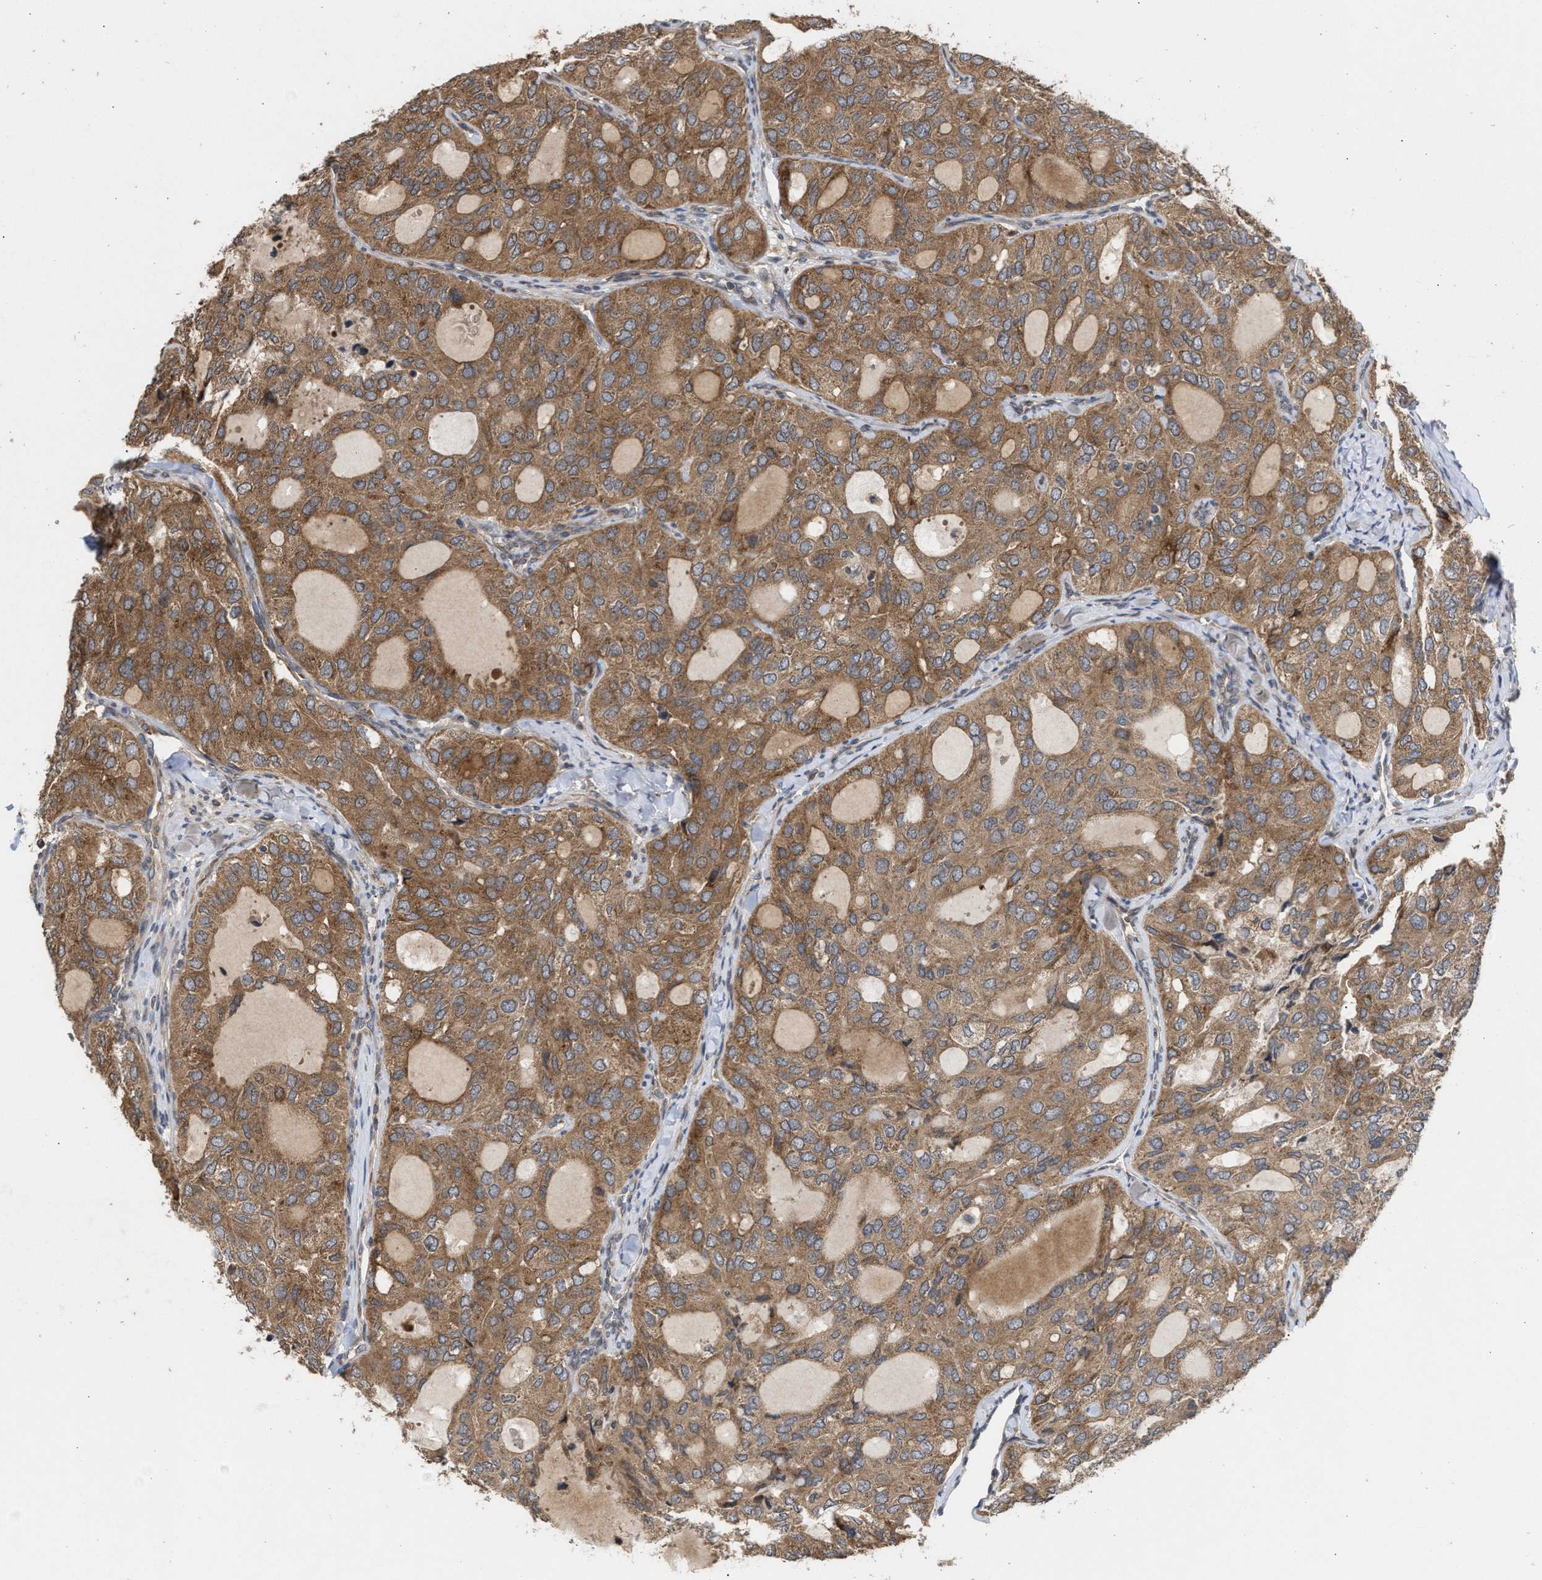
{"staining": {"intensity": "moderate", "quantity": ">75%", "location": "cytoplasmic/membranous"}, "tissue": "thyroid cancer", "cell_type": "Tumor cells", "image_type": "cancer", "snomed": [{"axis": "morphology", "description": "Follicular adenoma carcinoma, NOS"}, {"axis": "topography", "description": "Thyroid gland"}], "caption": "Immunohistochemical staining of thyroid cancer exhibits moderate cytoplasmic/membranous protein staining in approximately >75% of tumor cells.", "gene": "SAR1A", "patient": {"sex": "male", "age": 75}}